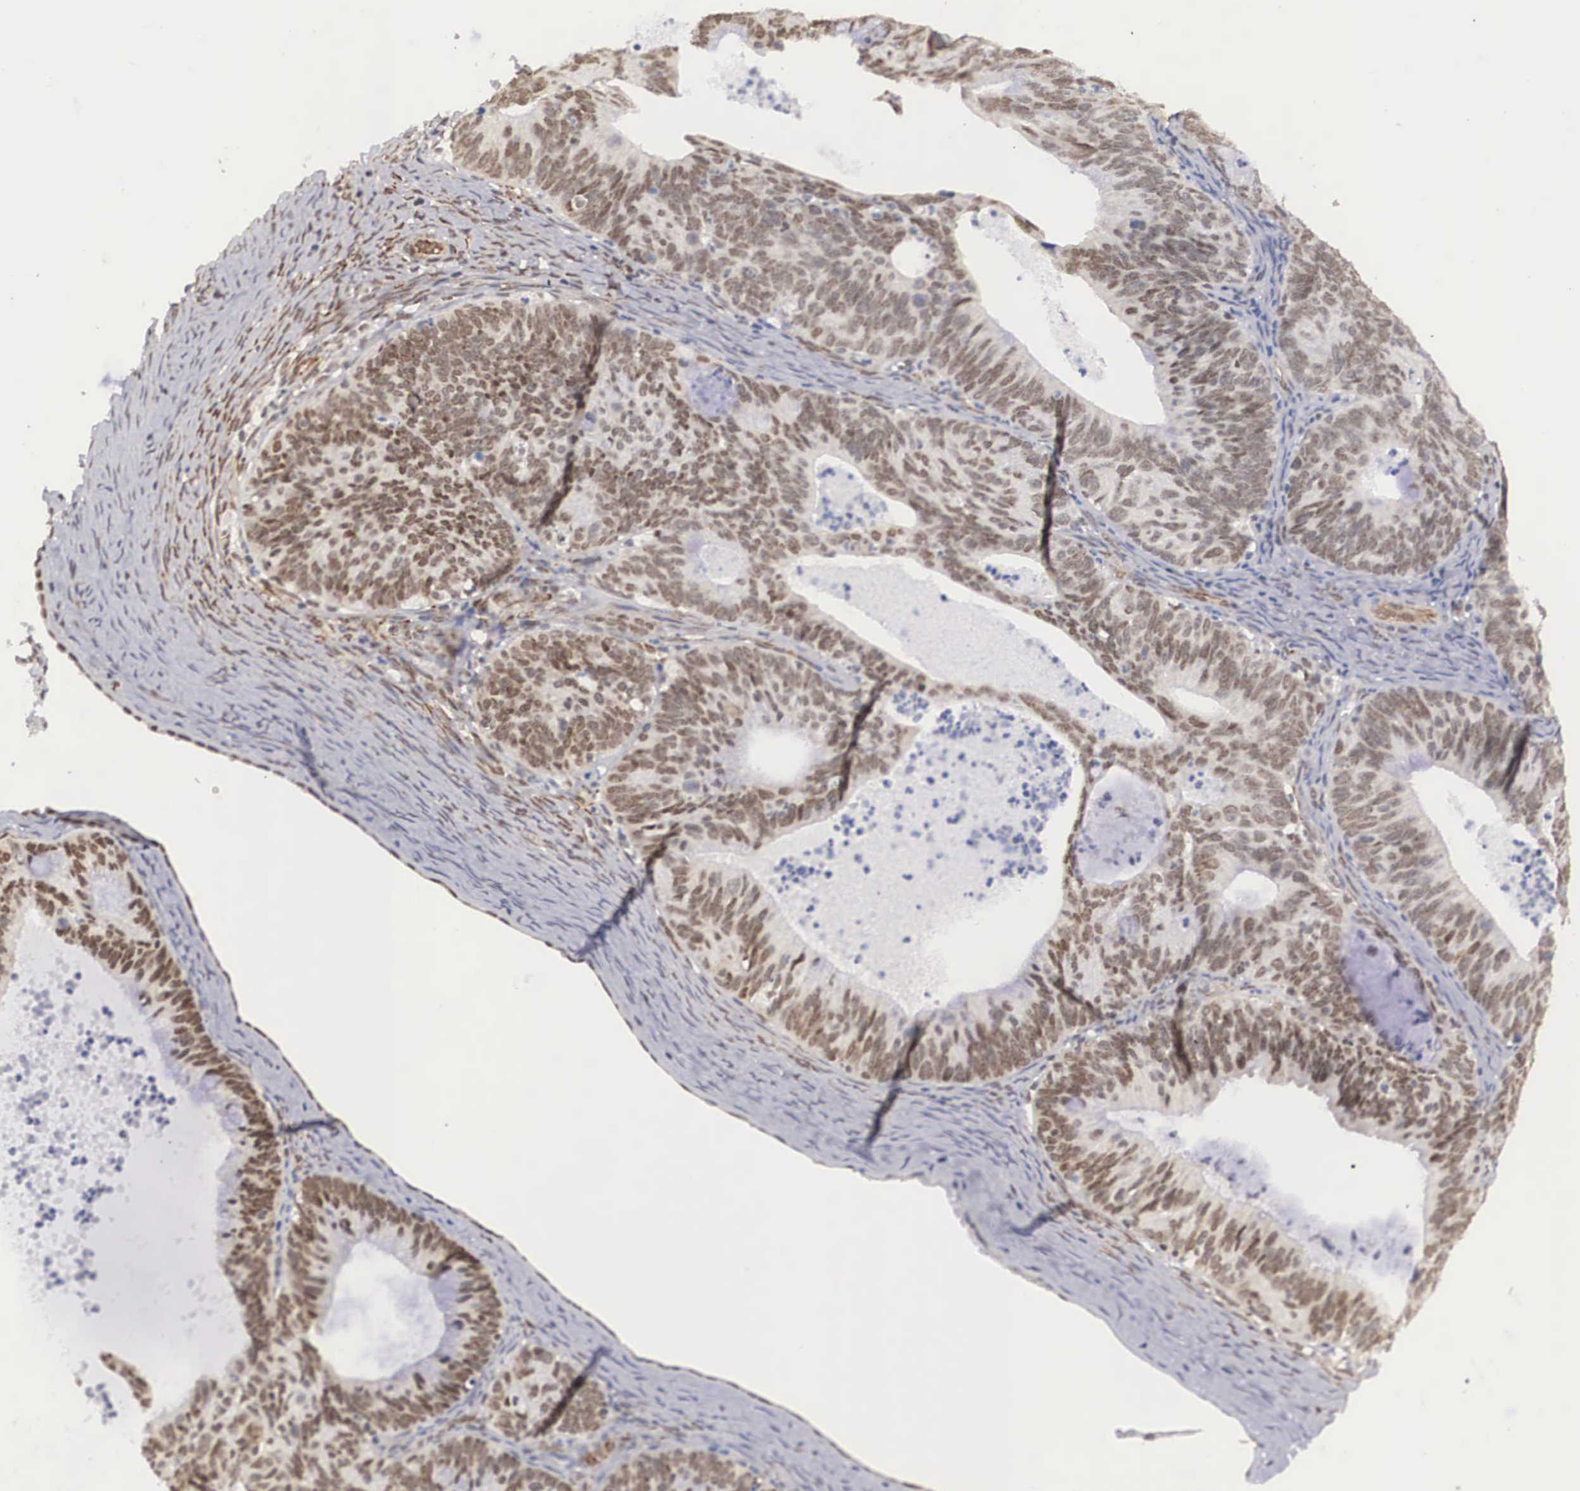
{"staining": {"intensity": "moderate", "quantity": ">75%", "location": "nuclear"}, "tissue": "ovarian cancer", "cell_type": "Tumor cells", "image_type": "cancer", "snomed": [{"axis": "morphology", "description": "Carcinoma, endometroid"}, {"axis": "topography", "description": "Ovary"}], "caption": "Human endometroid carcinoma (ovarian) stained with a brown dye demonstrates moderate nuclear positive staining in approximately >75% of tumor cells.", "gene": "MORC2", "patient": {"sex": "female", "age": 52}}